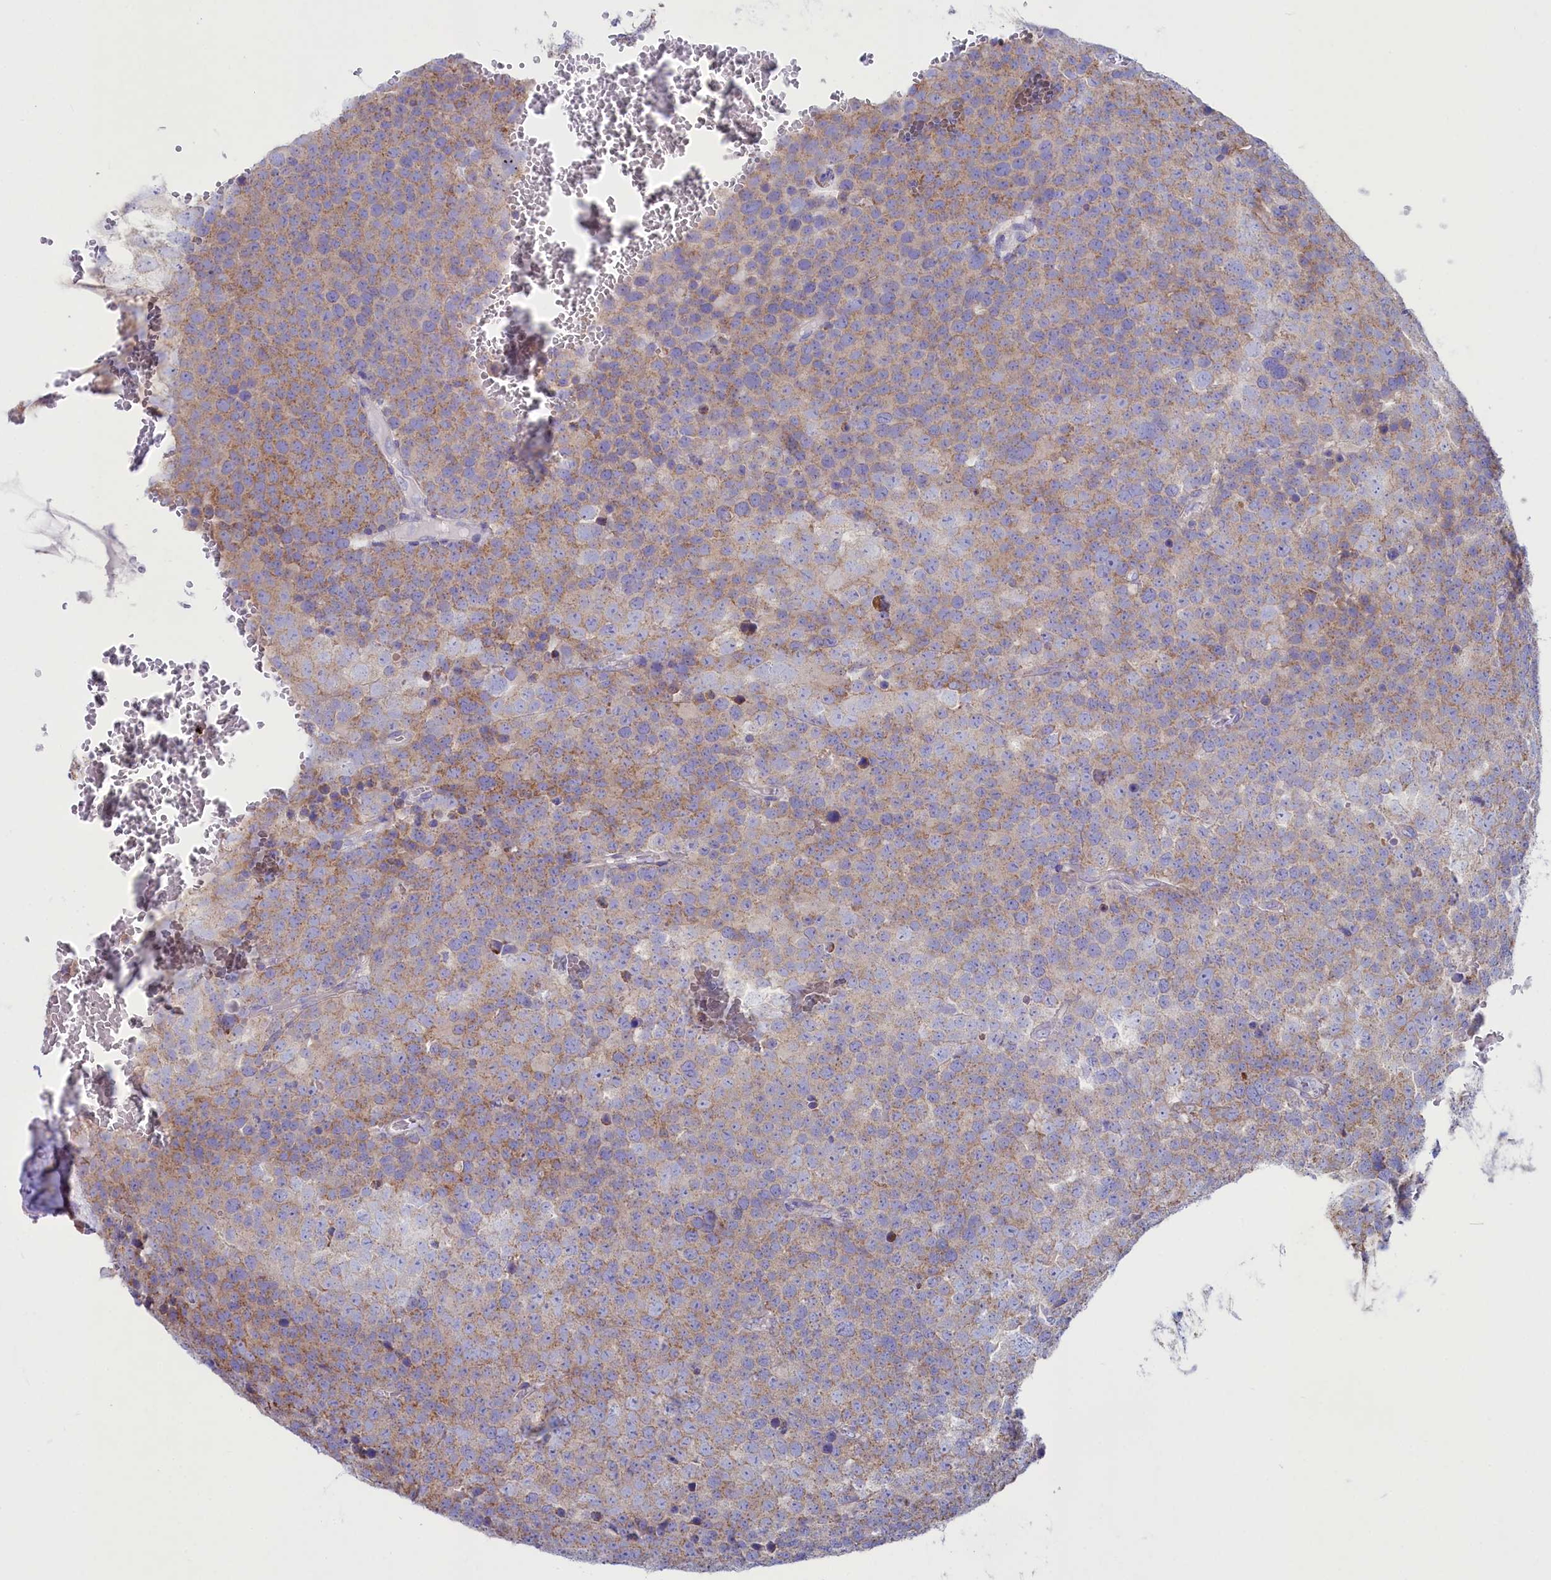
{"staining": {"intensity": "moderate", "quantity": ">75%", "location": "cytoplasmic/membranous"}, "tissue": "testis cancer", "cell_type": "Tumor cells", "image_type": "cancer", "snomed": [{"axis": "morphology", "description": "Seminoma, NOS"}, {"axis": "topography", "description": "Testis"}], "caption": "Seminoma (testis) stained with DAB (3,3'-diaminobenzidine) immunohistochemistry demonstrates medium levels of moderate cytoplasmic/membranous staining in approximately >75% of tumor cells.", "gene": "VPS26B", "patient": {"sex": "male", "age": 71}}